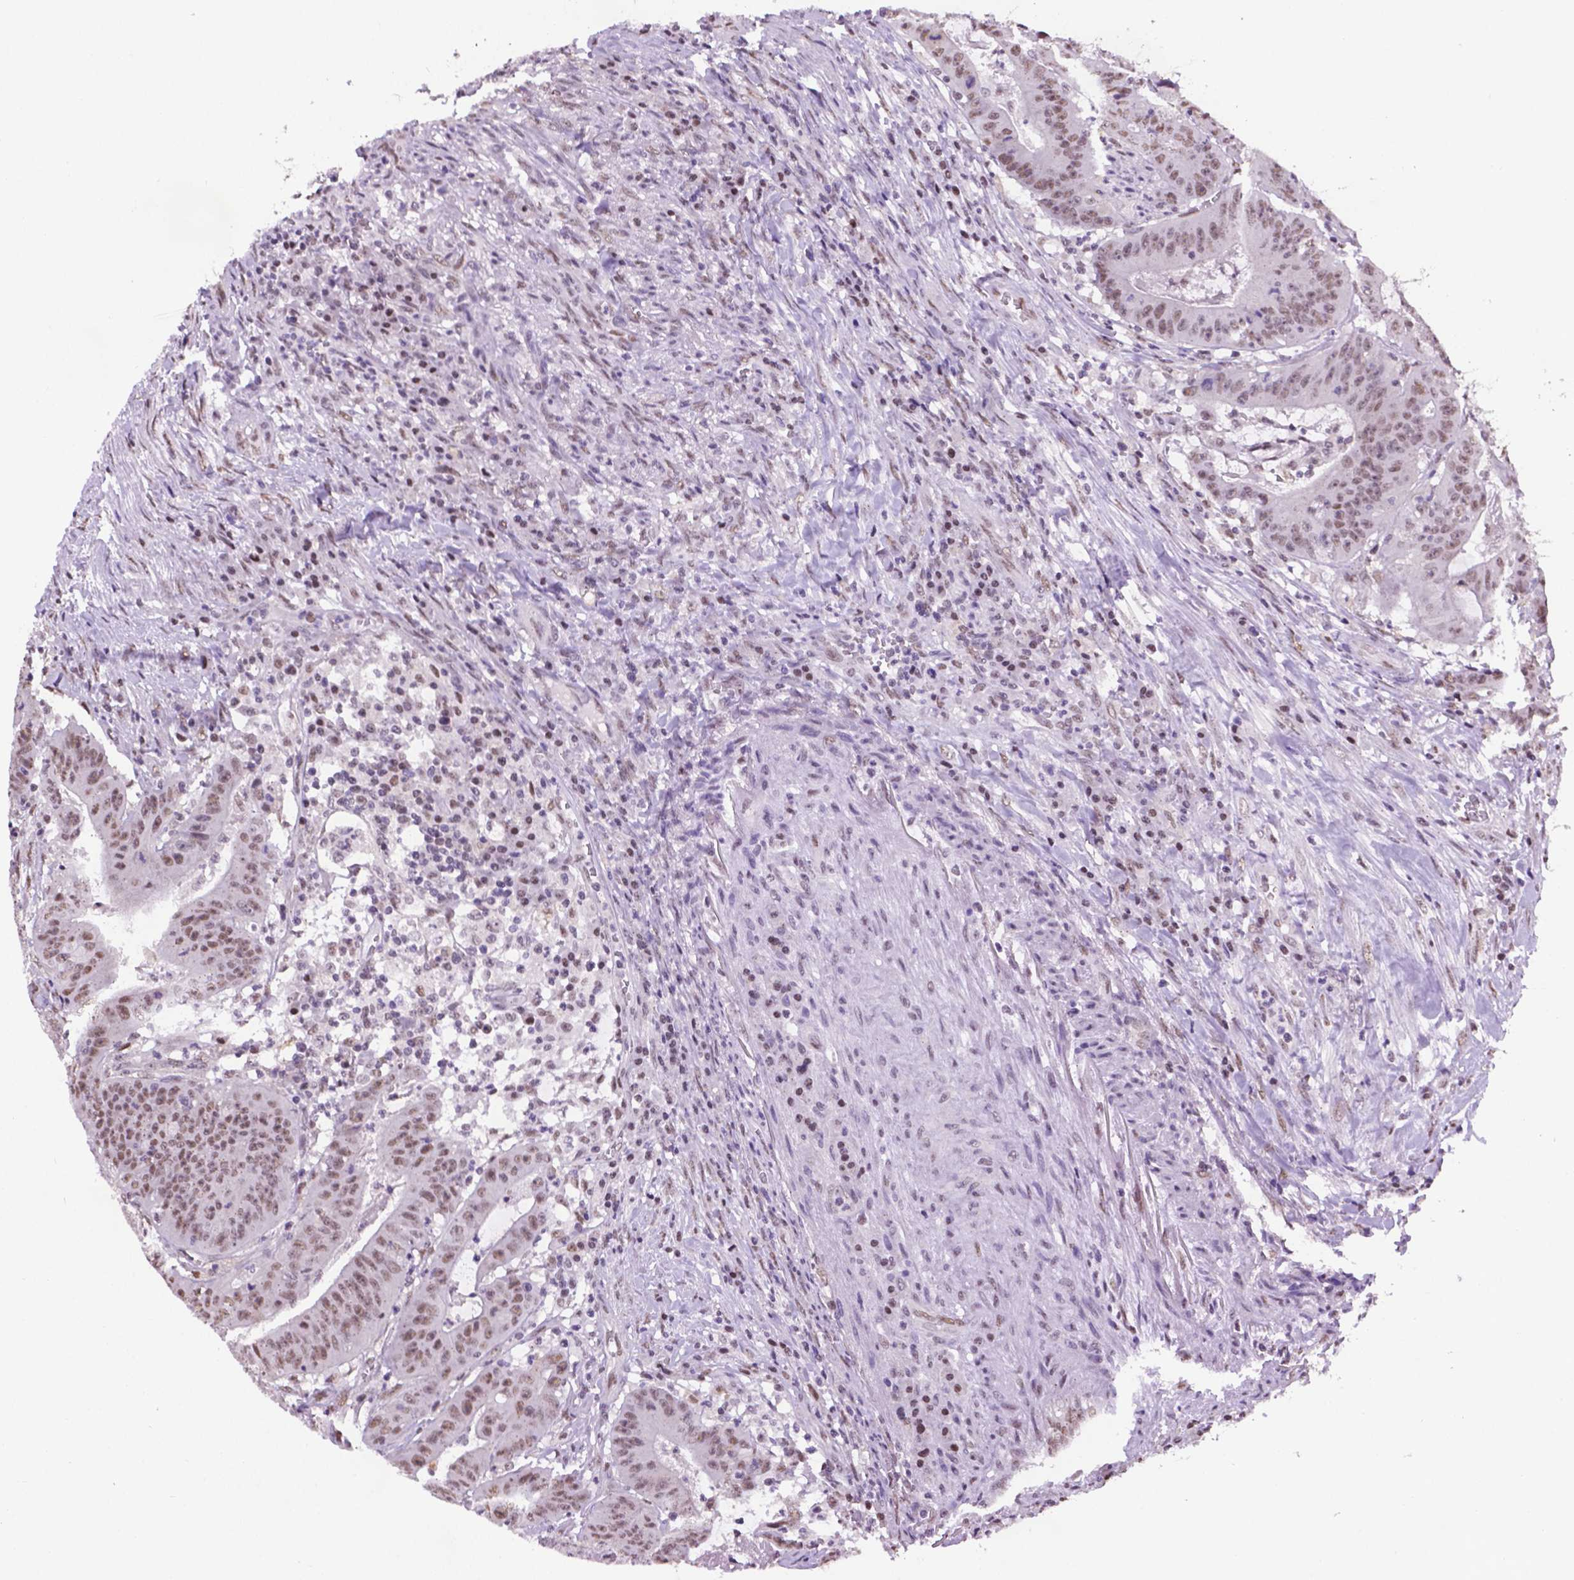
{"staining": {"intensity": "moderate", "quantity": ">75%", "location": "nuclear"}, "tissue": "colorectal cancer", "cell_type": "Tumor cells", "image_type": "cancer", "snomed": [{"axis": "morphology", "description": "Adenocarcinoma, NOS"}, {"axis": "topography", "description": "Colon"}], "caption": "Immunohistochemical staining of human adenocarcinoma (colorectal) exhibits medium levels of moderate nuclear staining in about >75% of tumor cells.", "gene": "ABI2", "patient": {"sex": "male", "age": 33}}